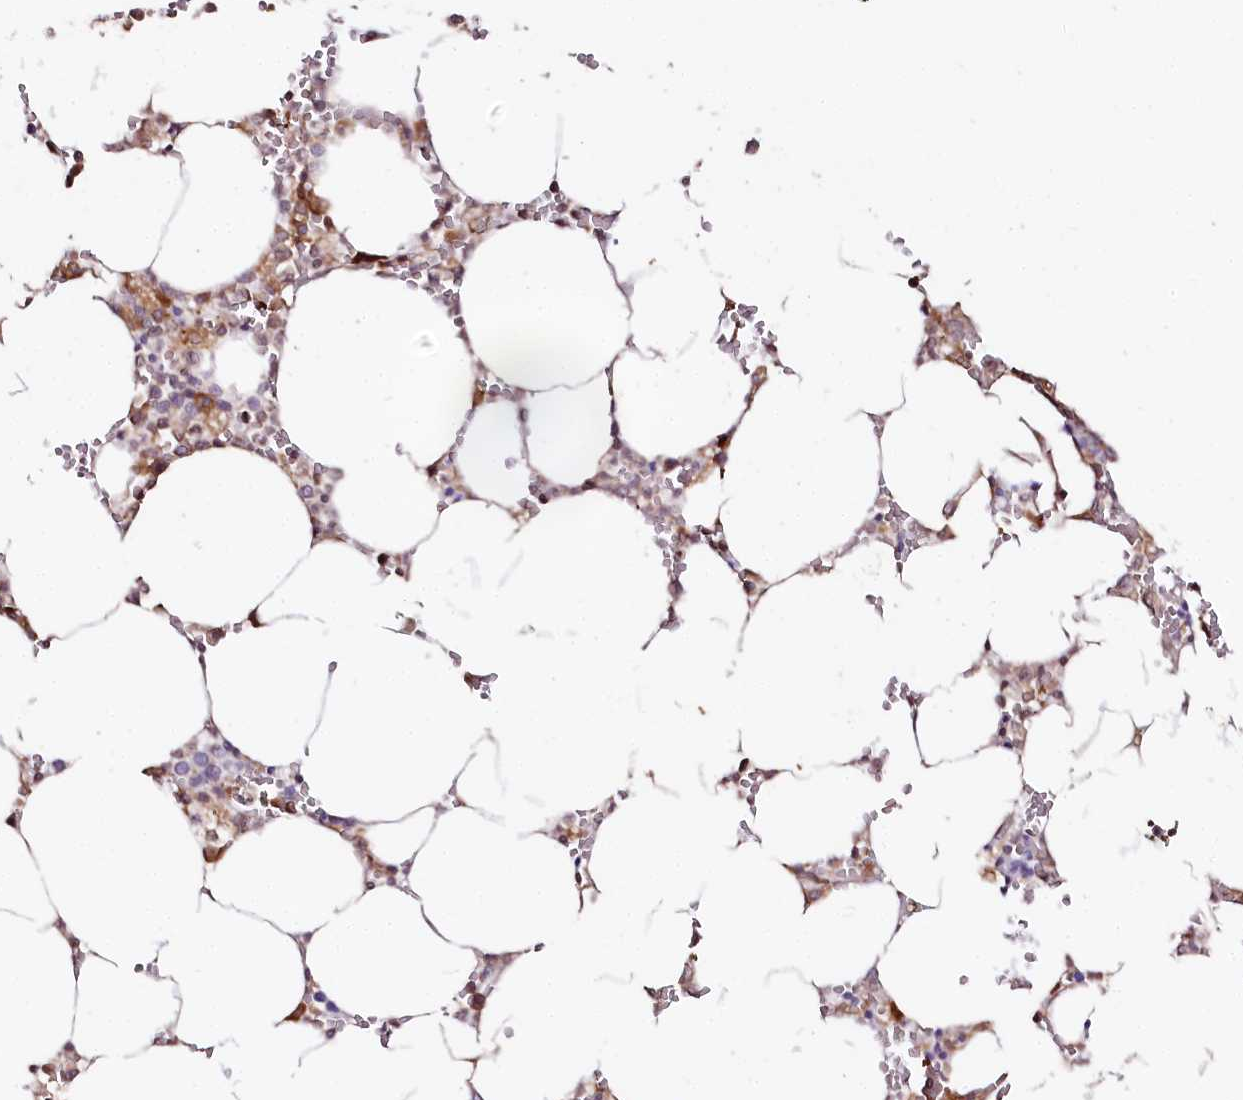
{"staining": {"intensity": "moderate", "quantity": "<25%", "location": "cytoplasmic/membranous"}, "tissue": "bone marrow", "cell_type": "Hematopoietic cells", "image_type": "normal", "snomed": [{"axis": "morphology", "description": "Normal tissue, NOS"}, {"axis": "topography", "description": "Bone marrow"}], "caption": "Hematopoietic cells exhibit low levels of moderate cytoplasmic/membranous positivity in about <25% of cells in normal human bone marrow.", "gene": "CNPY2", "patient": {"sex": "male", "age": 70}}